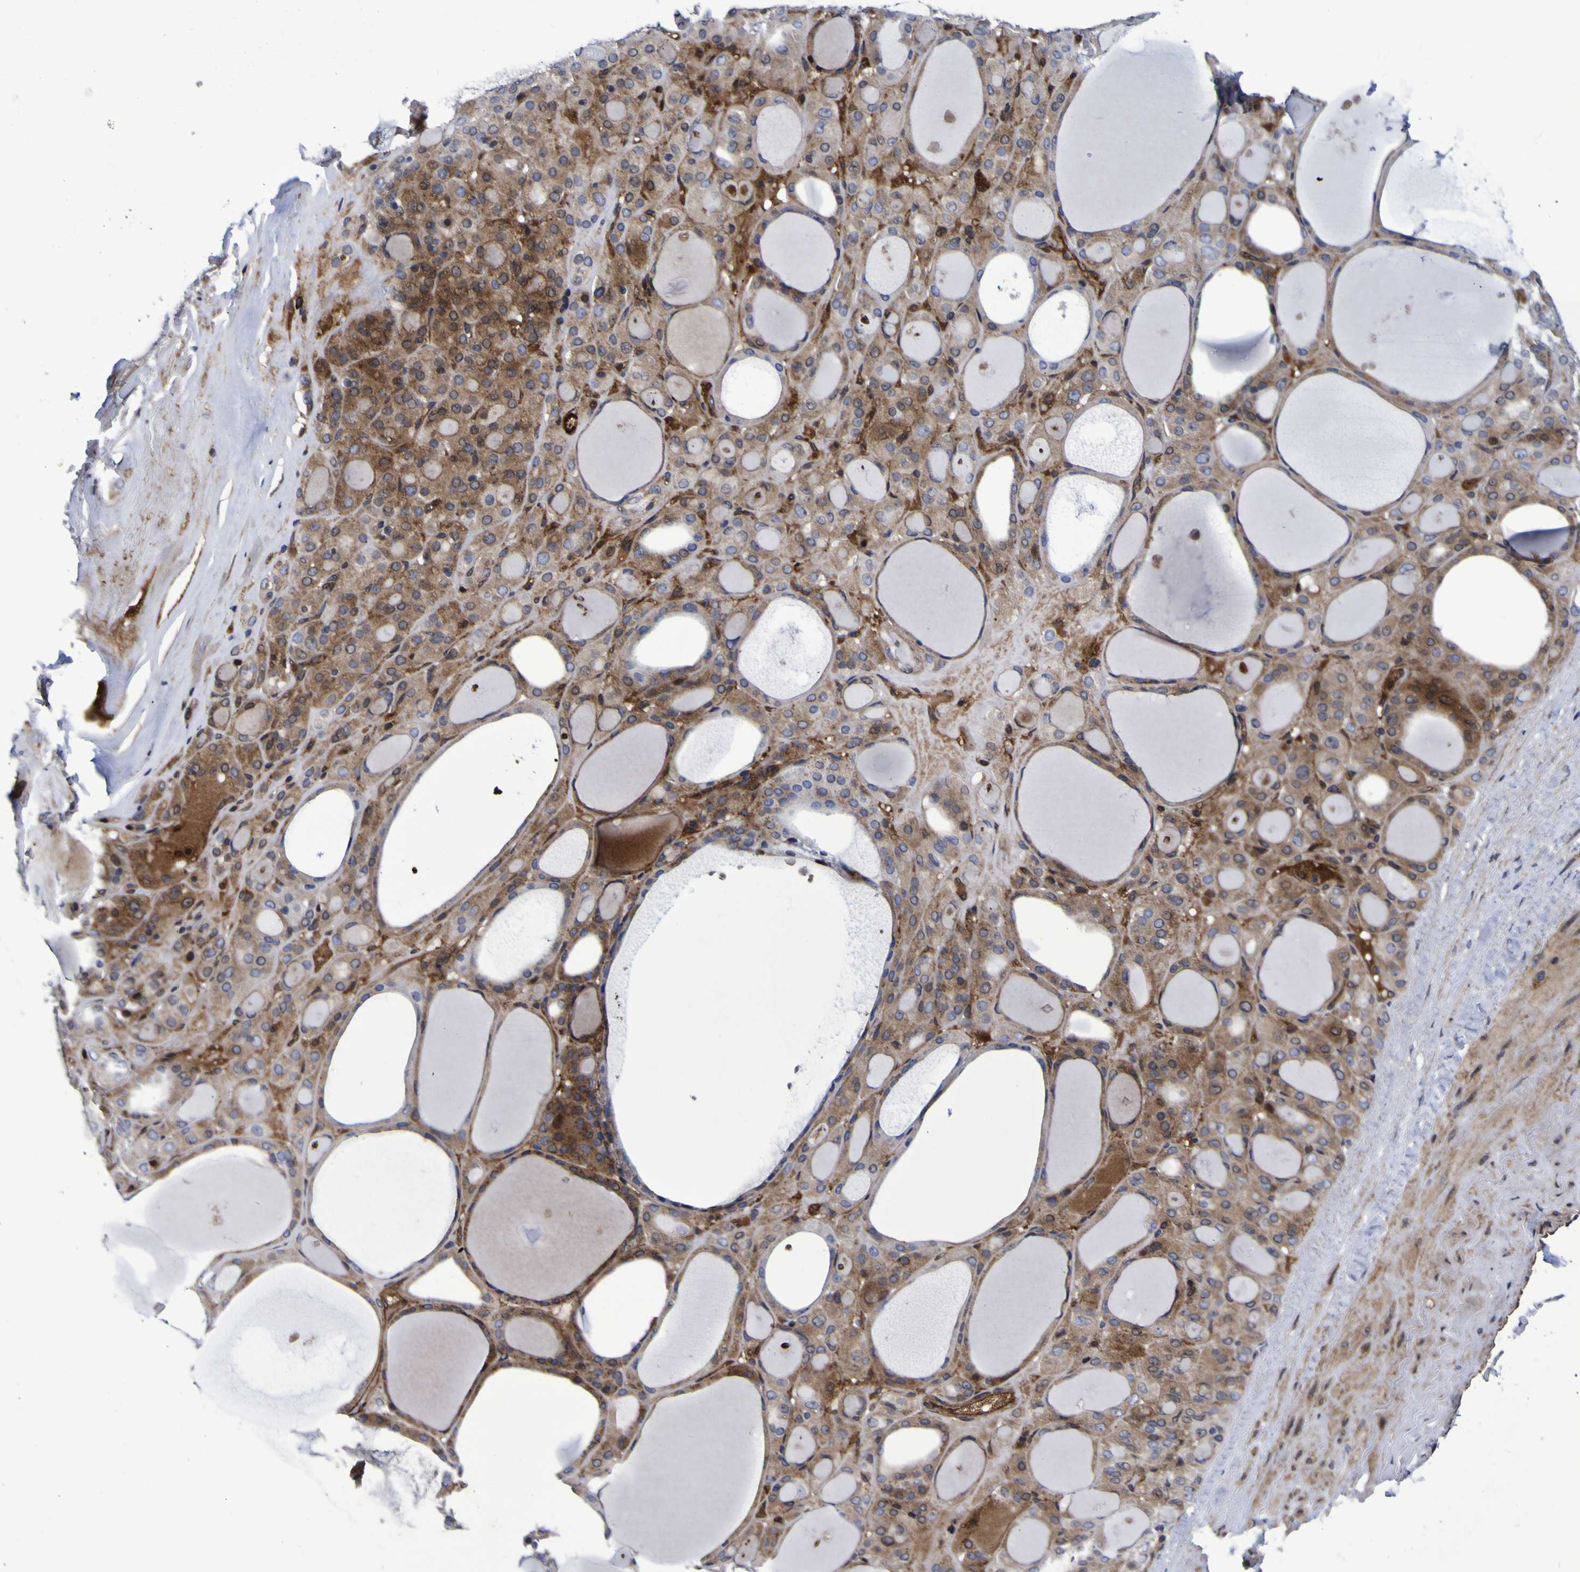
{"staining": {"intensity": "moderate", "quantity": ">75%", "location": "cytoplasmic/membranous,nuclear"}, "tissue": "thyroid gland", "cell_type": "Glandular cells", "image_type": "normal", "snomed": [{"axis": "morphology", "description": "Normal tissue, NOS"}, {"axis": "morphology", "description": "Carcinoma, NOS"}, {"axis": "topography", "description": "Thyroid gland"}], "caption": "The image demonstrates immunohistochemical staining of benign thyroid gland. There is moderate cytoplasmic/membranous,nuclear expression is present in approximately >75% of glandular cells.", "gene": "MGLL", "patient": {"sex": "female", "age": 86}}